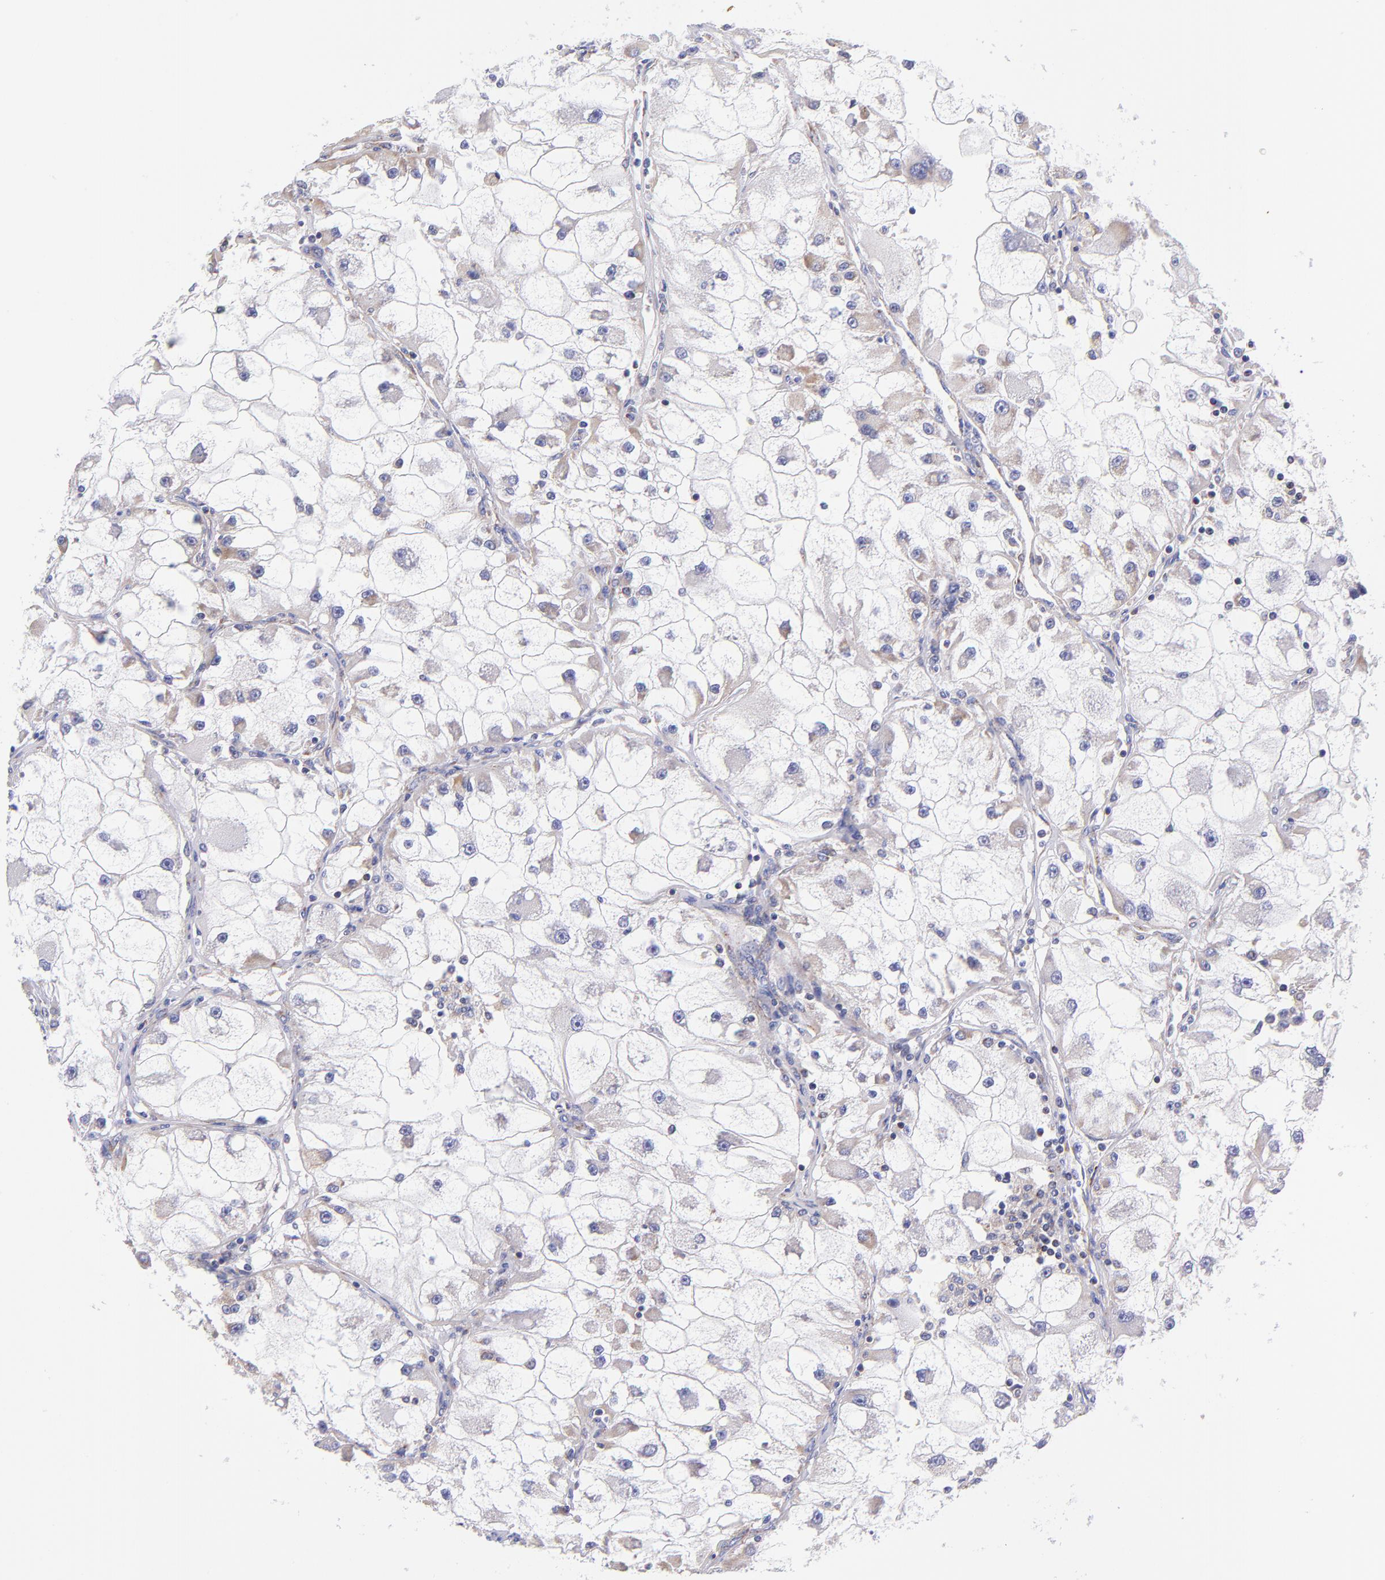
{"staining": {"intensity": "weak", "quantity": "<25%", "location": "cytoplasmic/membranous"}, "tissue": "renal cancer", "cell_type": "Tumor cells", "image_type": "cancer", "snomed": [{"axis": "morphology", "description": "Adenocarcinoma, NOS"}, {"axis": "topography", "description": "Kidney"}], "caption": "Micrograph shows no significant protein positivity in tumor cells of renal cancer (adenocarcinoma).", "gene": "NDUFB7", "patient": {"sex": "female", "age": 73}}